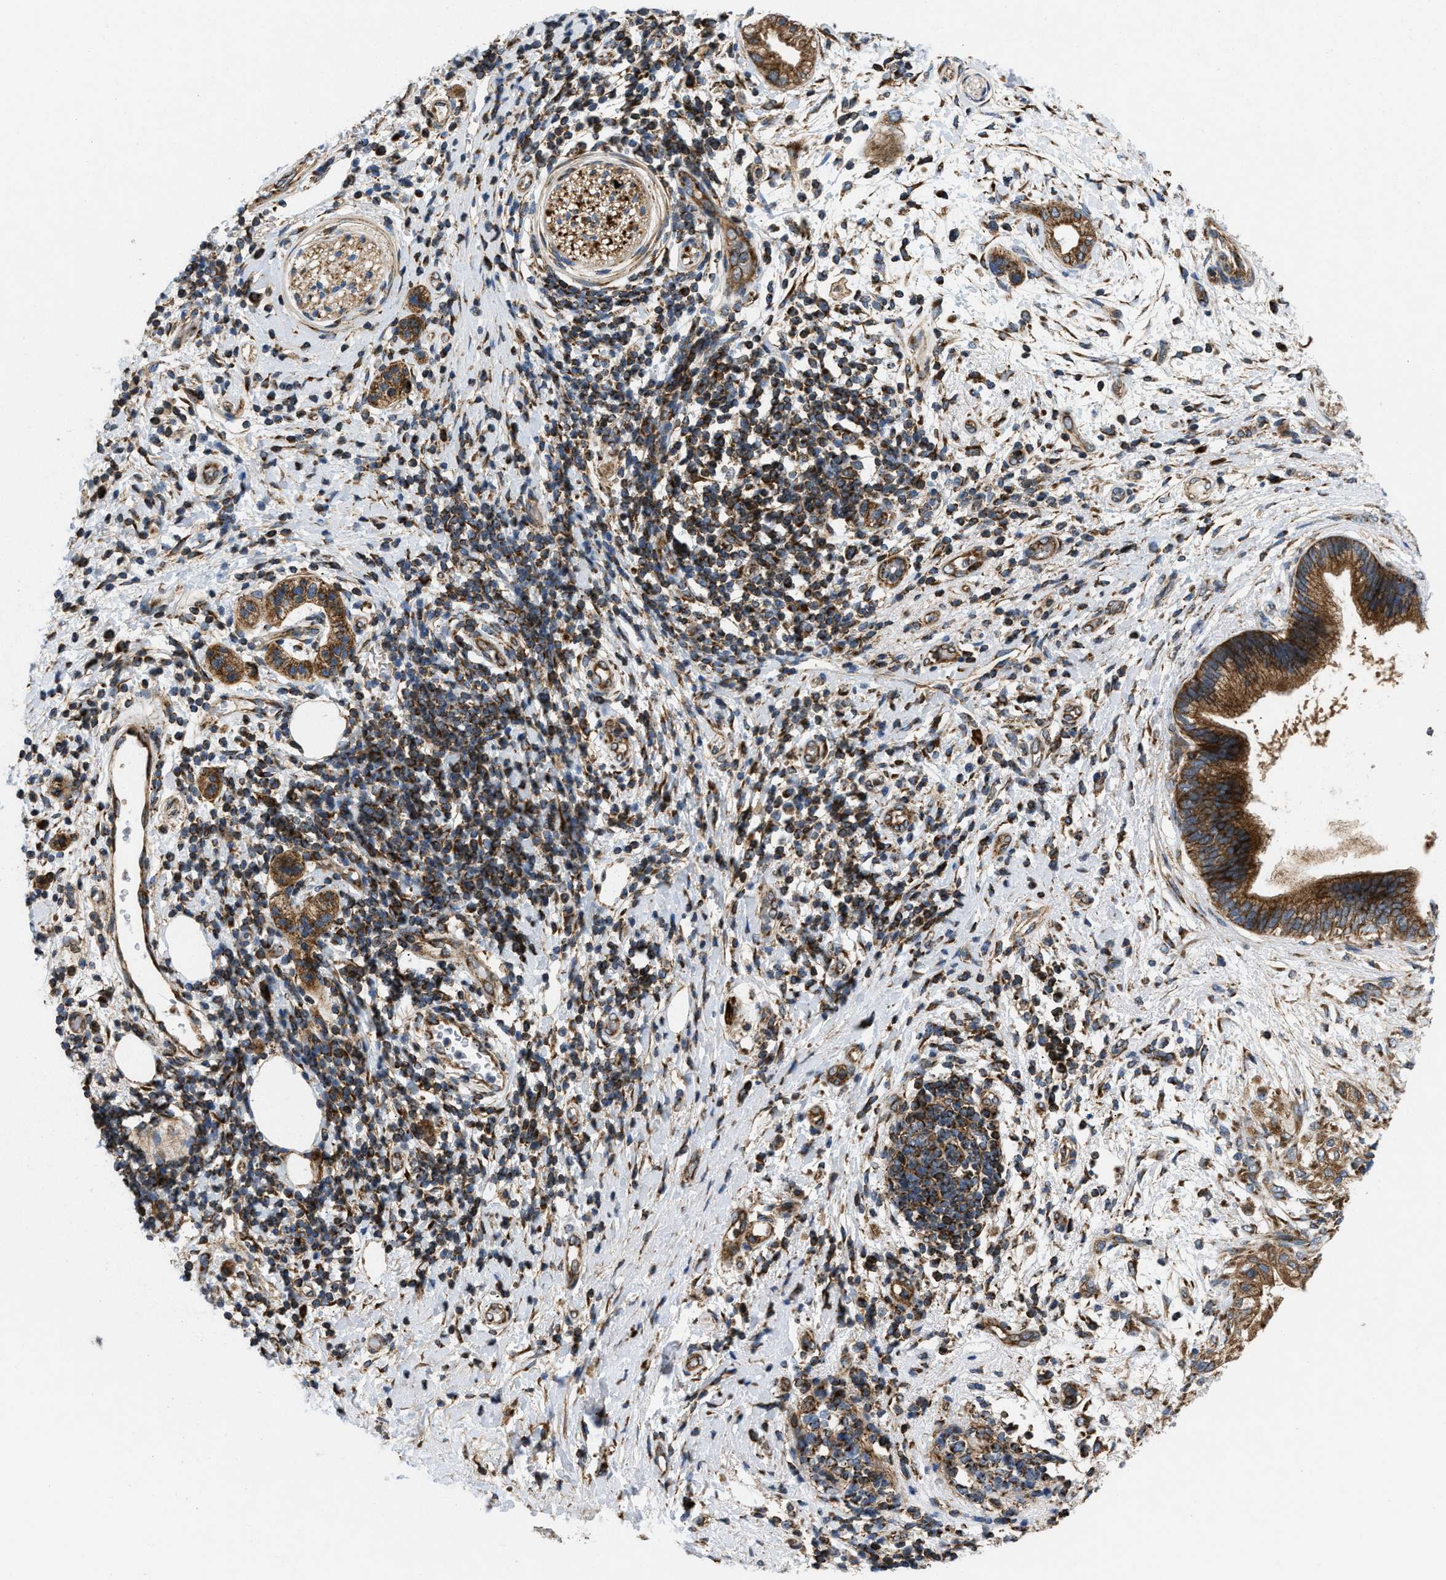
{"staining": {"intensity": "strong", "quantity": ">75%", "location": "cytoplasmic/membranous"}, "tissue": "pancreatic cancer", "cell_type": "Tumor cells", "image_type": "cancer", "snomed": [{"axis": "morphology", "description": "Adenocarcinoma, NOS"}, {"axis": "topography", "description": "Pancreas"}], "caption": "Pancreatic cancer stained with IHC demonstrates strong cytoplasmic/membranous positivity in approximately >75% of tumor cells. (IHC, brightfield microscopy, high magnification).", "gene": "OPTN", "patient": {"sex": "female", "age": 60}}